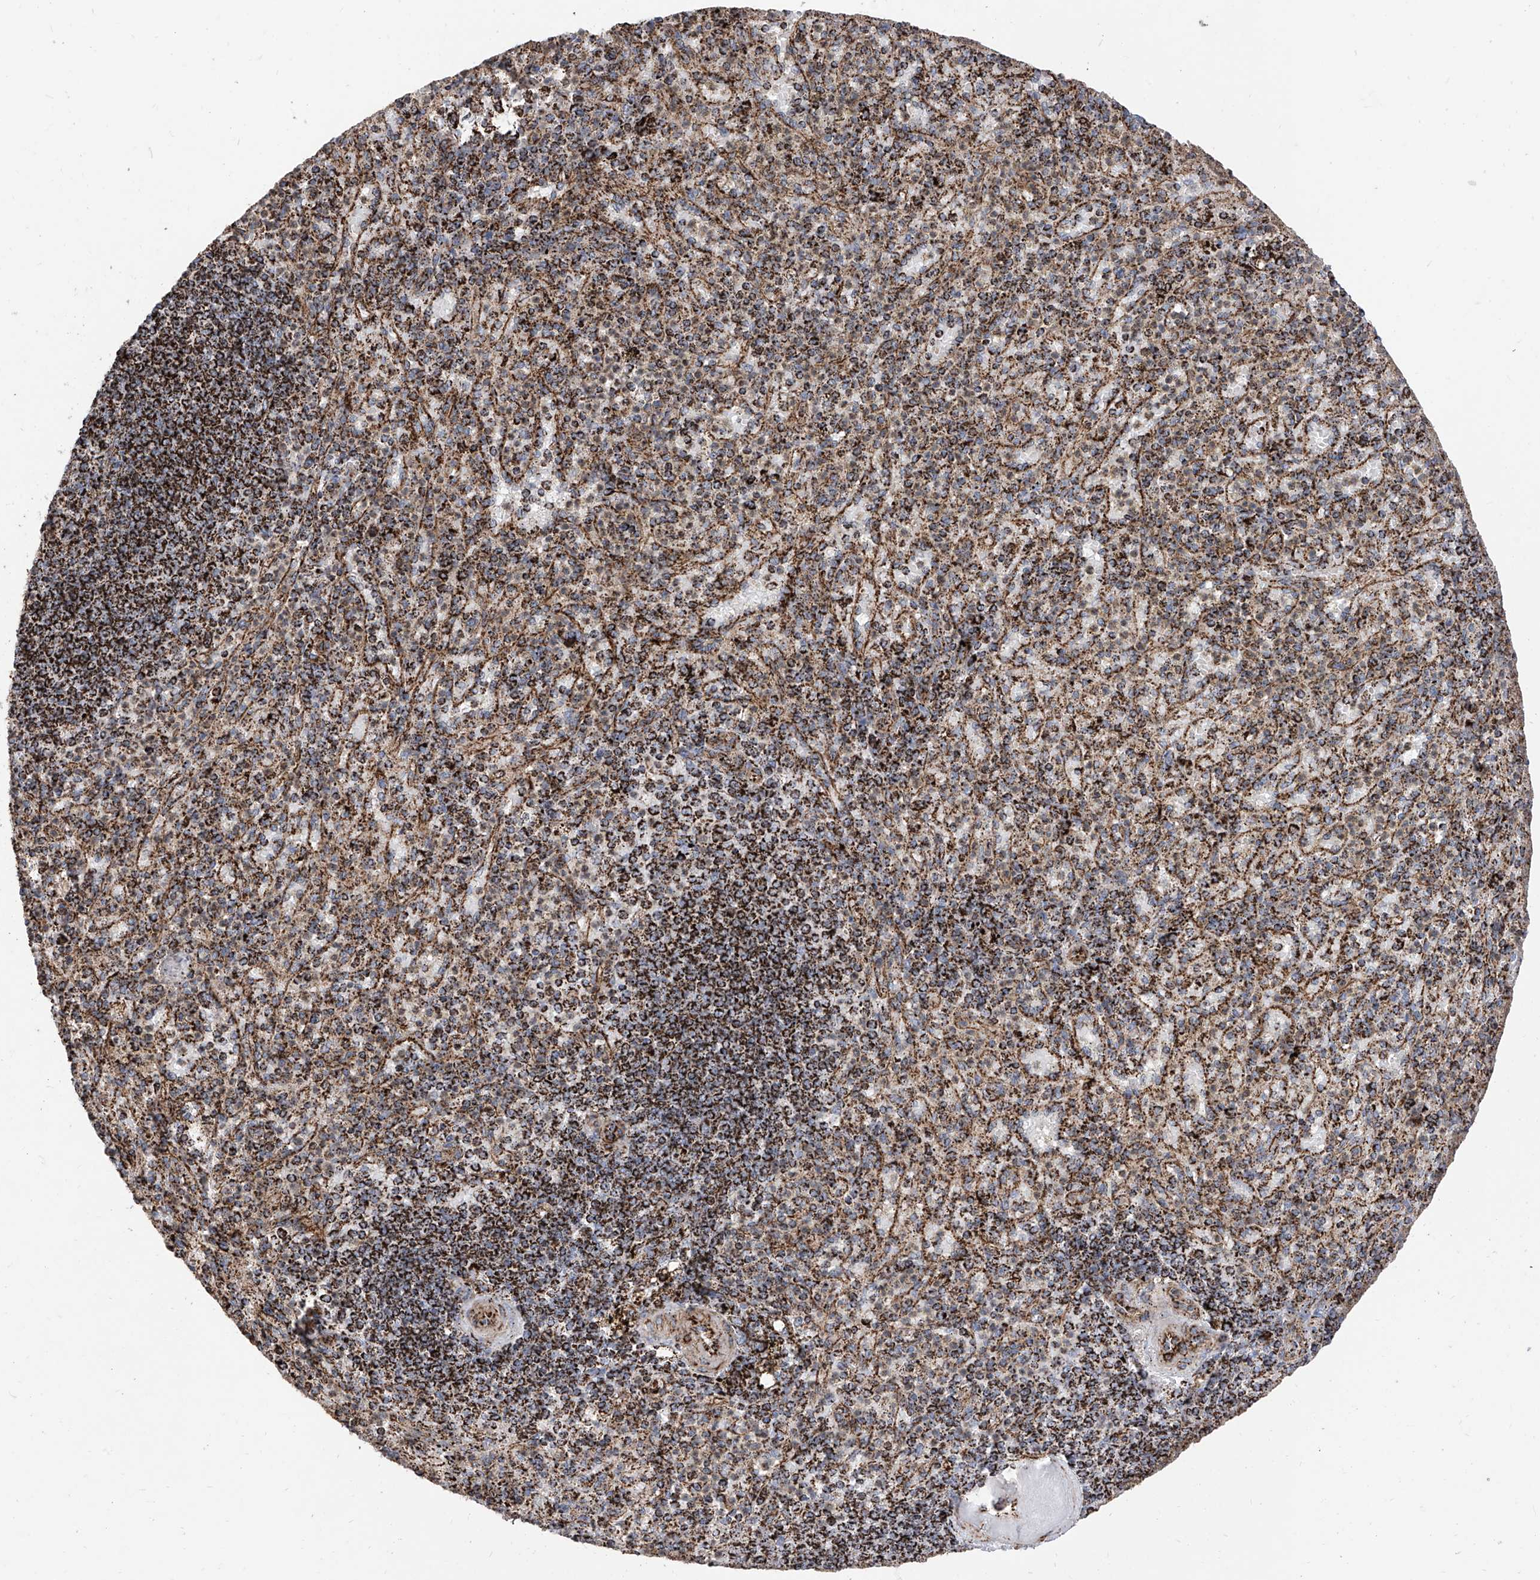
{"staining": {"intensity": "strong", "quantity": ">75%", "location": "cytoplasmic/membranous"}, "tissue": "spleen", "cell_type": "Cells in red pulp", "image_type": "normal", "snomed": [{"axis": "morphology", "description": "Normal tissue, NOS"}, {"axis": "topography", "description": "Spleen"}], "caption": "Immunohistochemical staining of normal human spleen shows strong cytoplasmic/membranous protein positivity in about >75% of cells in red pulp.", "gene": "COX5B", "patient": {"sex": "female", "age": 74}}